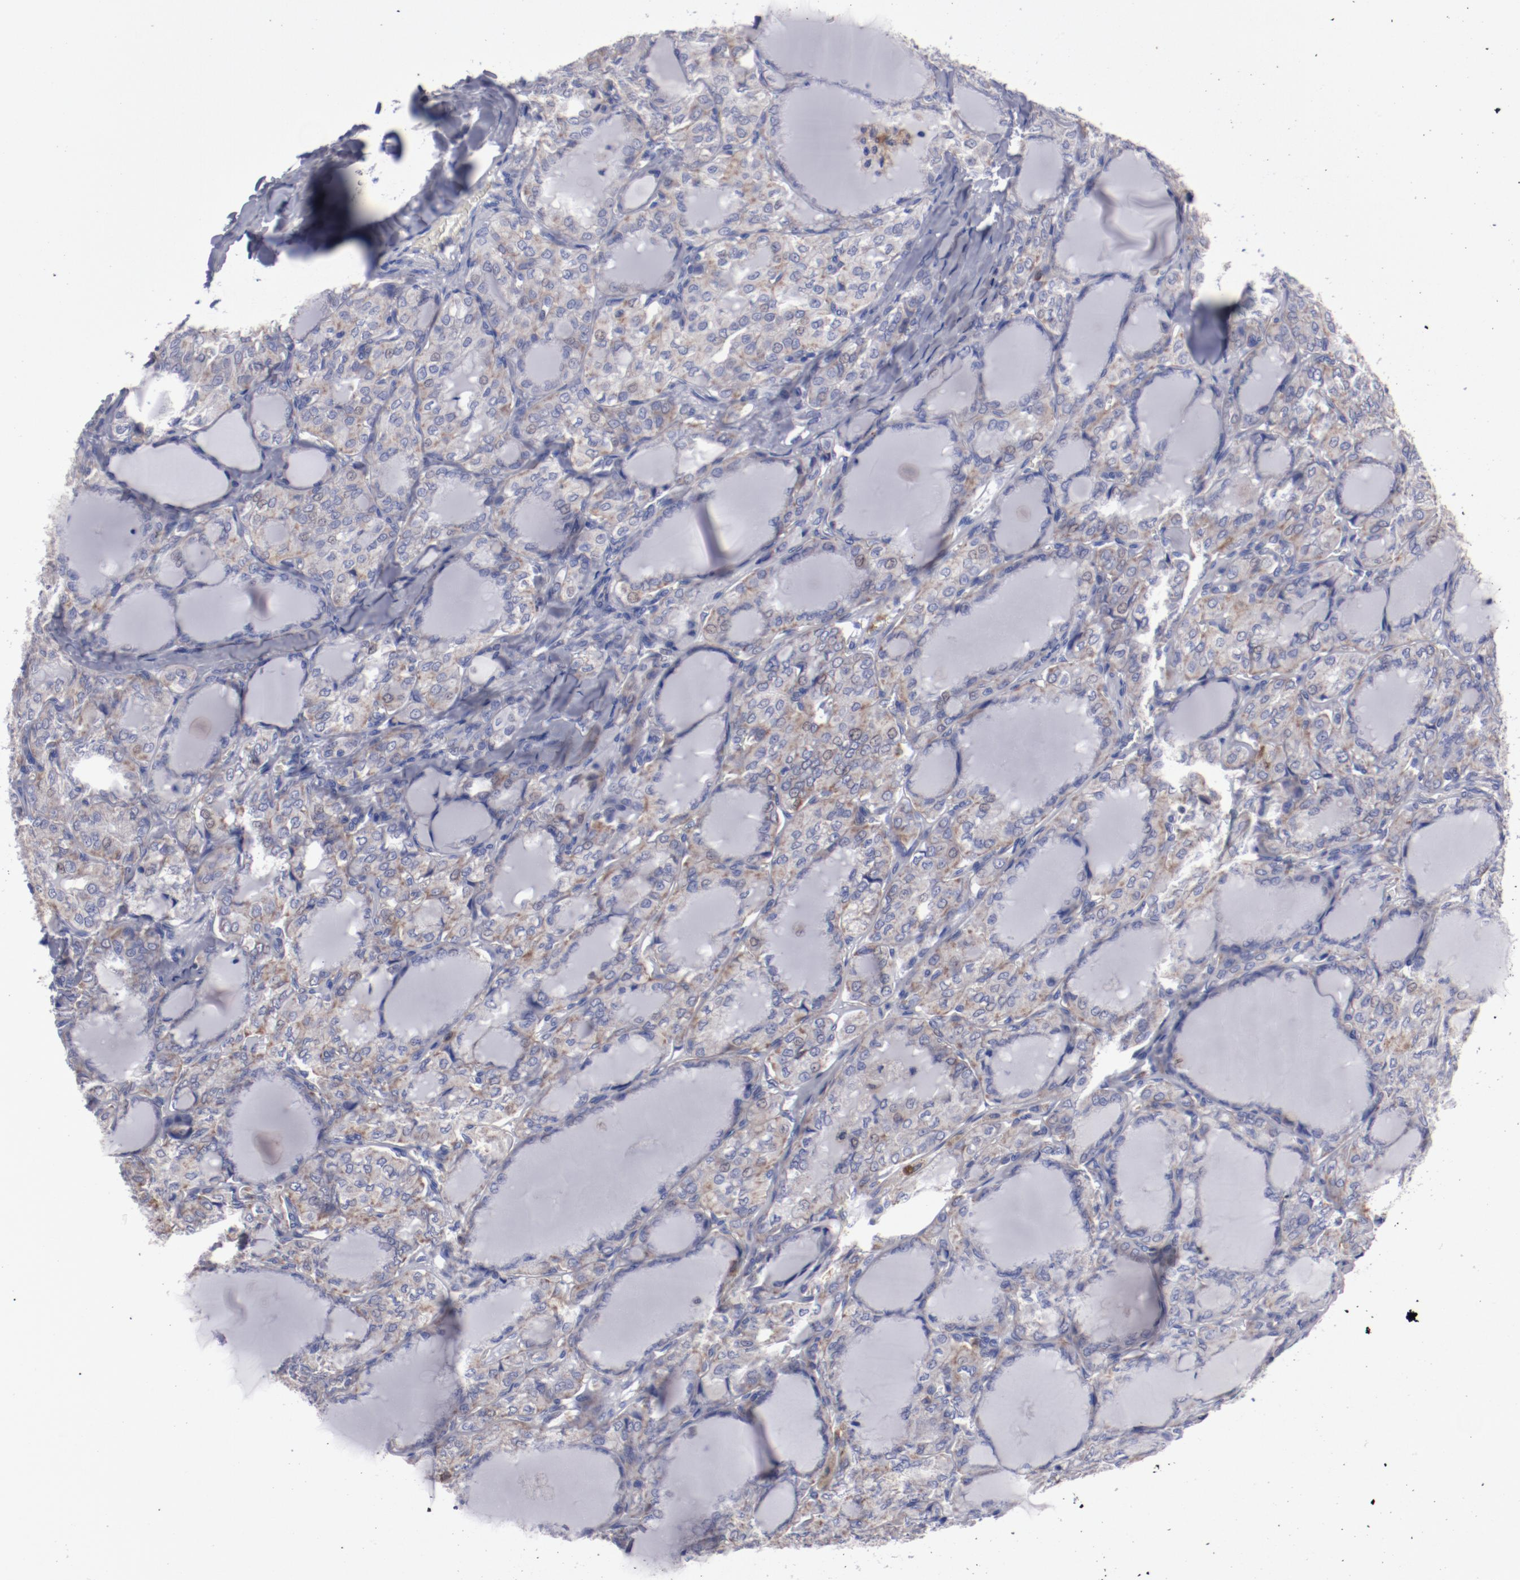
{"staining": {"intensity": "weak", "quantity": ">75%", "location": "cytoplasmic/membranous"}, "tissue": "thyroid cancer", "cell_type": "Tumor cells", "image_type": "cancer", "snomed": [{"axis": "morphology", "description": "Papillary adenocarcinoma, NOS"}, {"axis": "topography", "description": "Thyroid gland"}], "caption": "Thyroid cancer stained with immunohistochemistry exhibits weak cytoplasmic/membranous positivity in approximately >75% of tumor cells. The staining was performed using DAB, with brown indicating positive protein expression. Nuclei are stained blue with hematoxylin.", "gene": "FGR", "patient": {"sex": "male", "age": 20}}